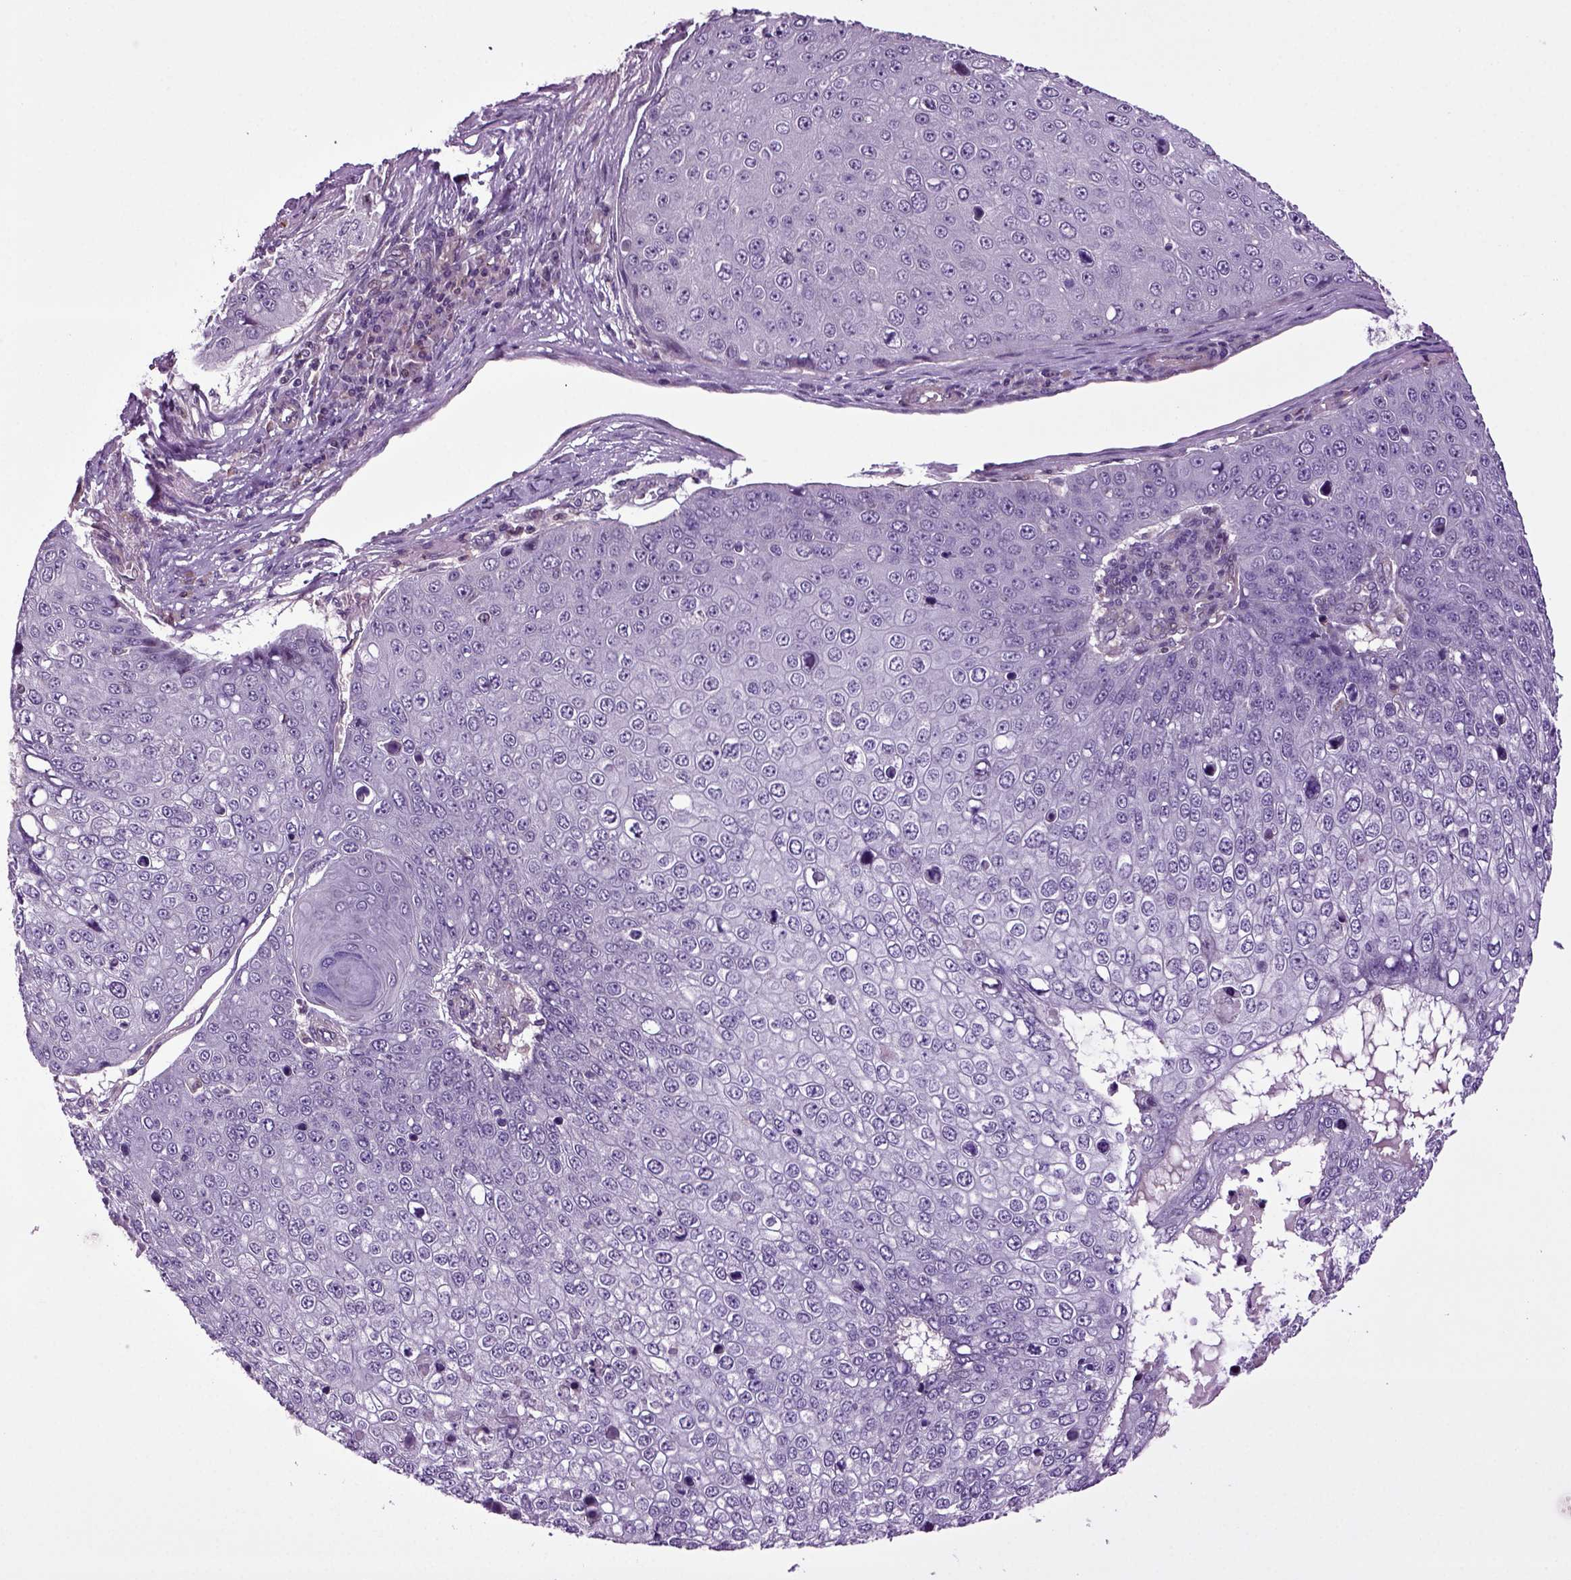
{"staining": {"intensity": "negative", "quantity": "none", "location": "none"}, "tissue": "skin cancer", "cell_type": "Tumor cells", "image_type": "cancer", "snomed": [{"axis": "morphology", "description": "Squamous cell carcinoma, NOS"}, {"axis": "topography", "description": "Skin"}], "caption": "Skin cancer (squamous cell carcinoma) was stained to show a protein in brown. There is no significant positivity in tumor cells.", "gene": "HAGHL", "patient": {"sex": "male", "age": 71}}